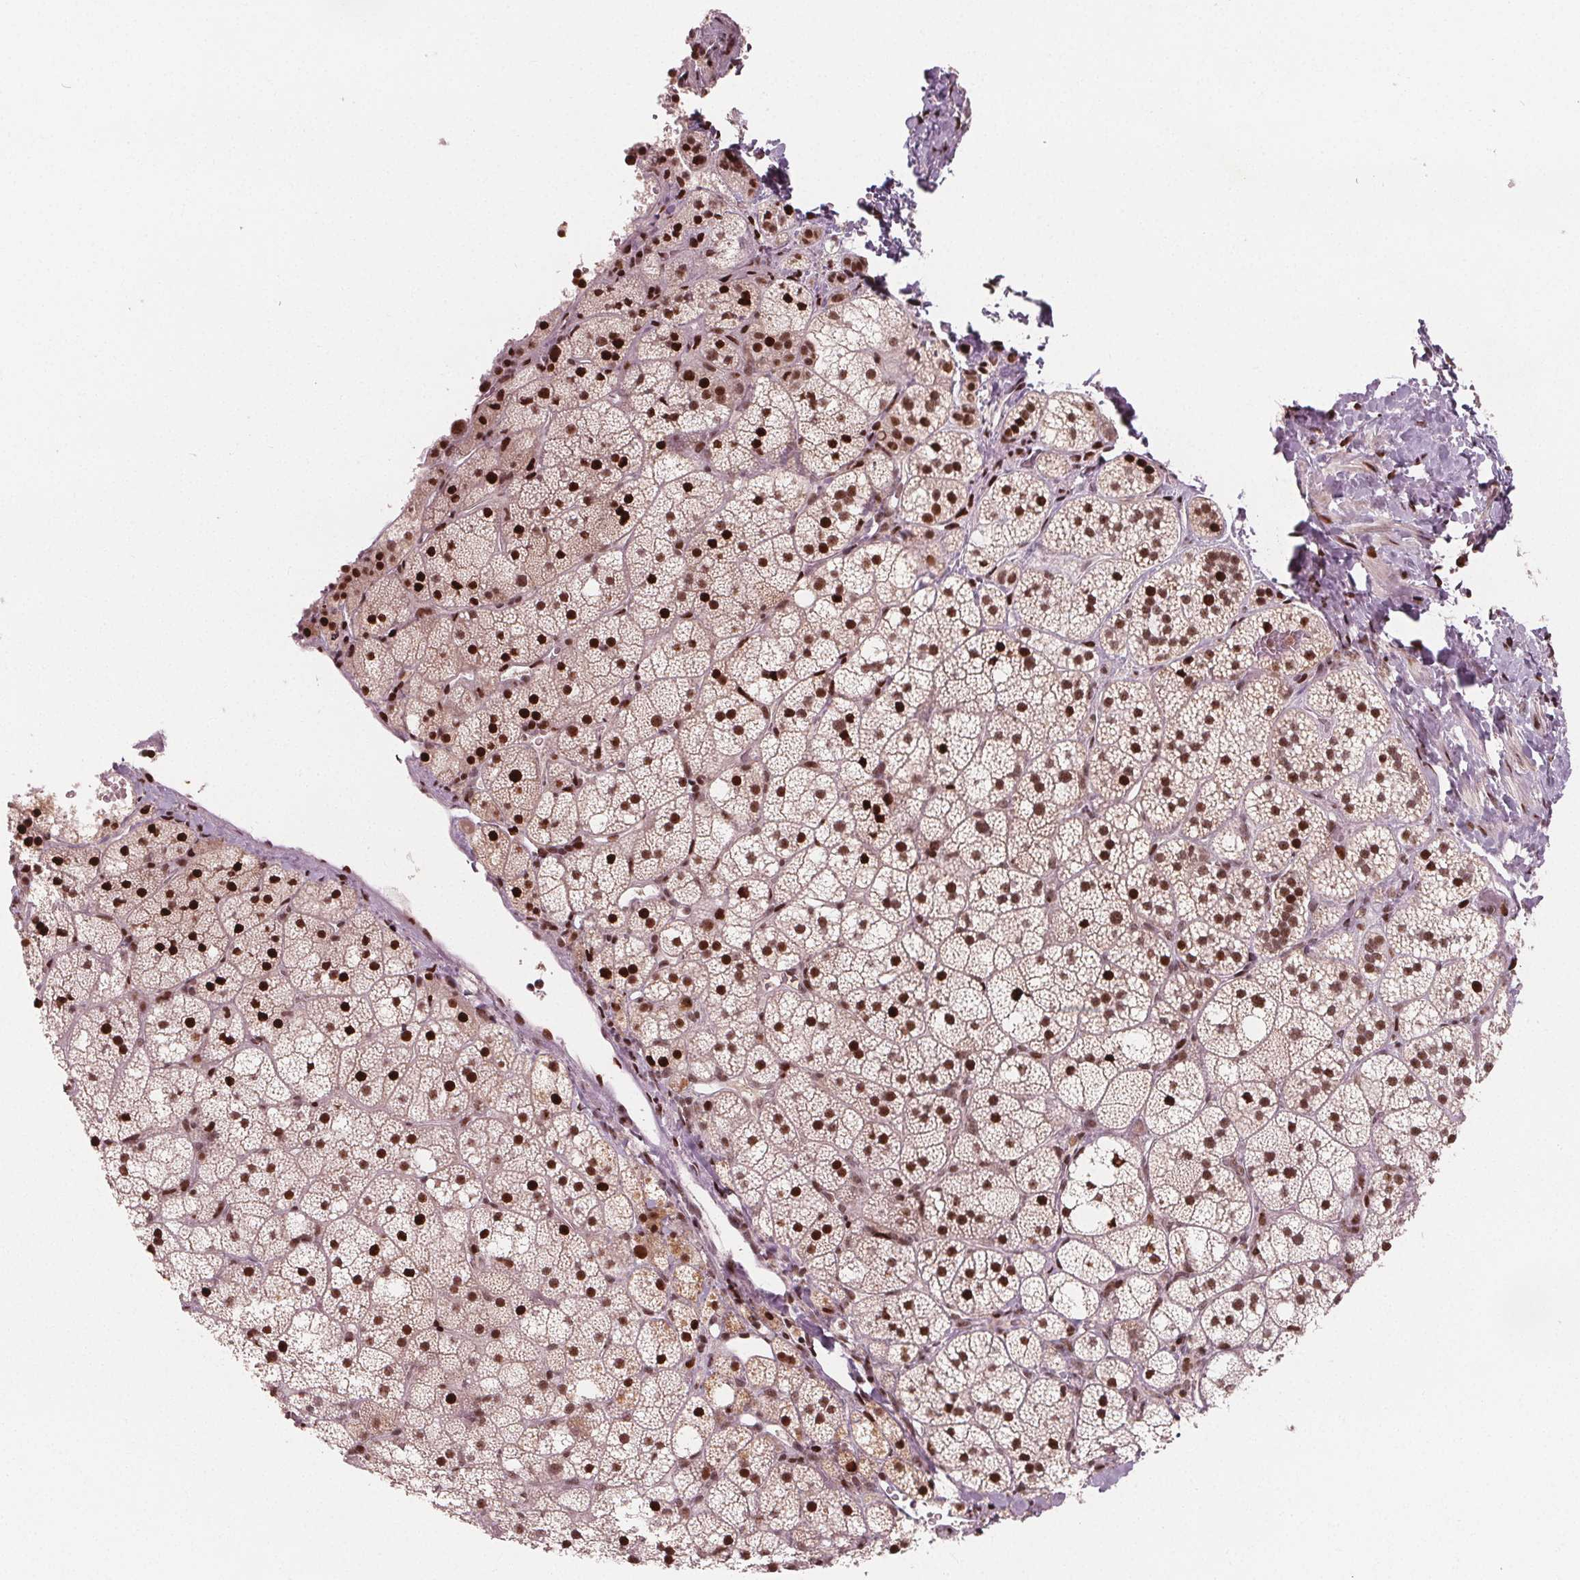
{"staining": {"intensity": "strong", "quantity": ">75%", "location": "cytoplasmic/membranous,nuclear"}, "tissue": "adrenal gland", "cell_type": "Glandular cells", "image_type": "normal", "snomed": [{"axis": "morphology", "description": "Normal tissue, NOS"}, {"axis": "topography", "description": "Adrenal gland"}], "caption": "Normal adrenal gland was stained to show a protein in brown. There is high levels of strong cytoplasmic/membranous,nuclear expression in about >75% of glandular cells. The staining was performed using DAB, with brown indicating positive protein expression. Nuclei are stained blue with hematoxylin.", "gene": "SNRNP35", "patient": {"sex": "male", "age": 53}}